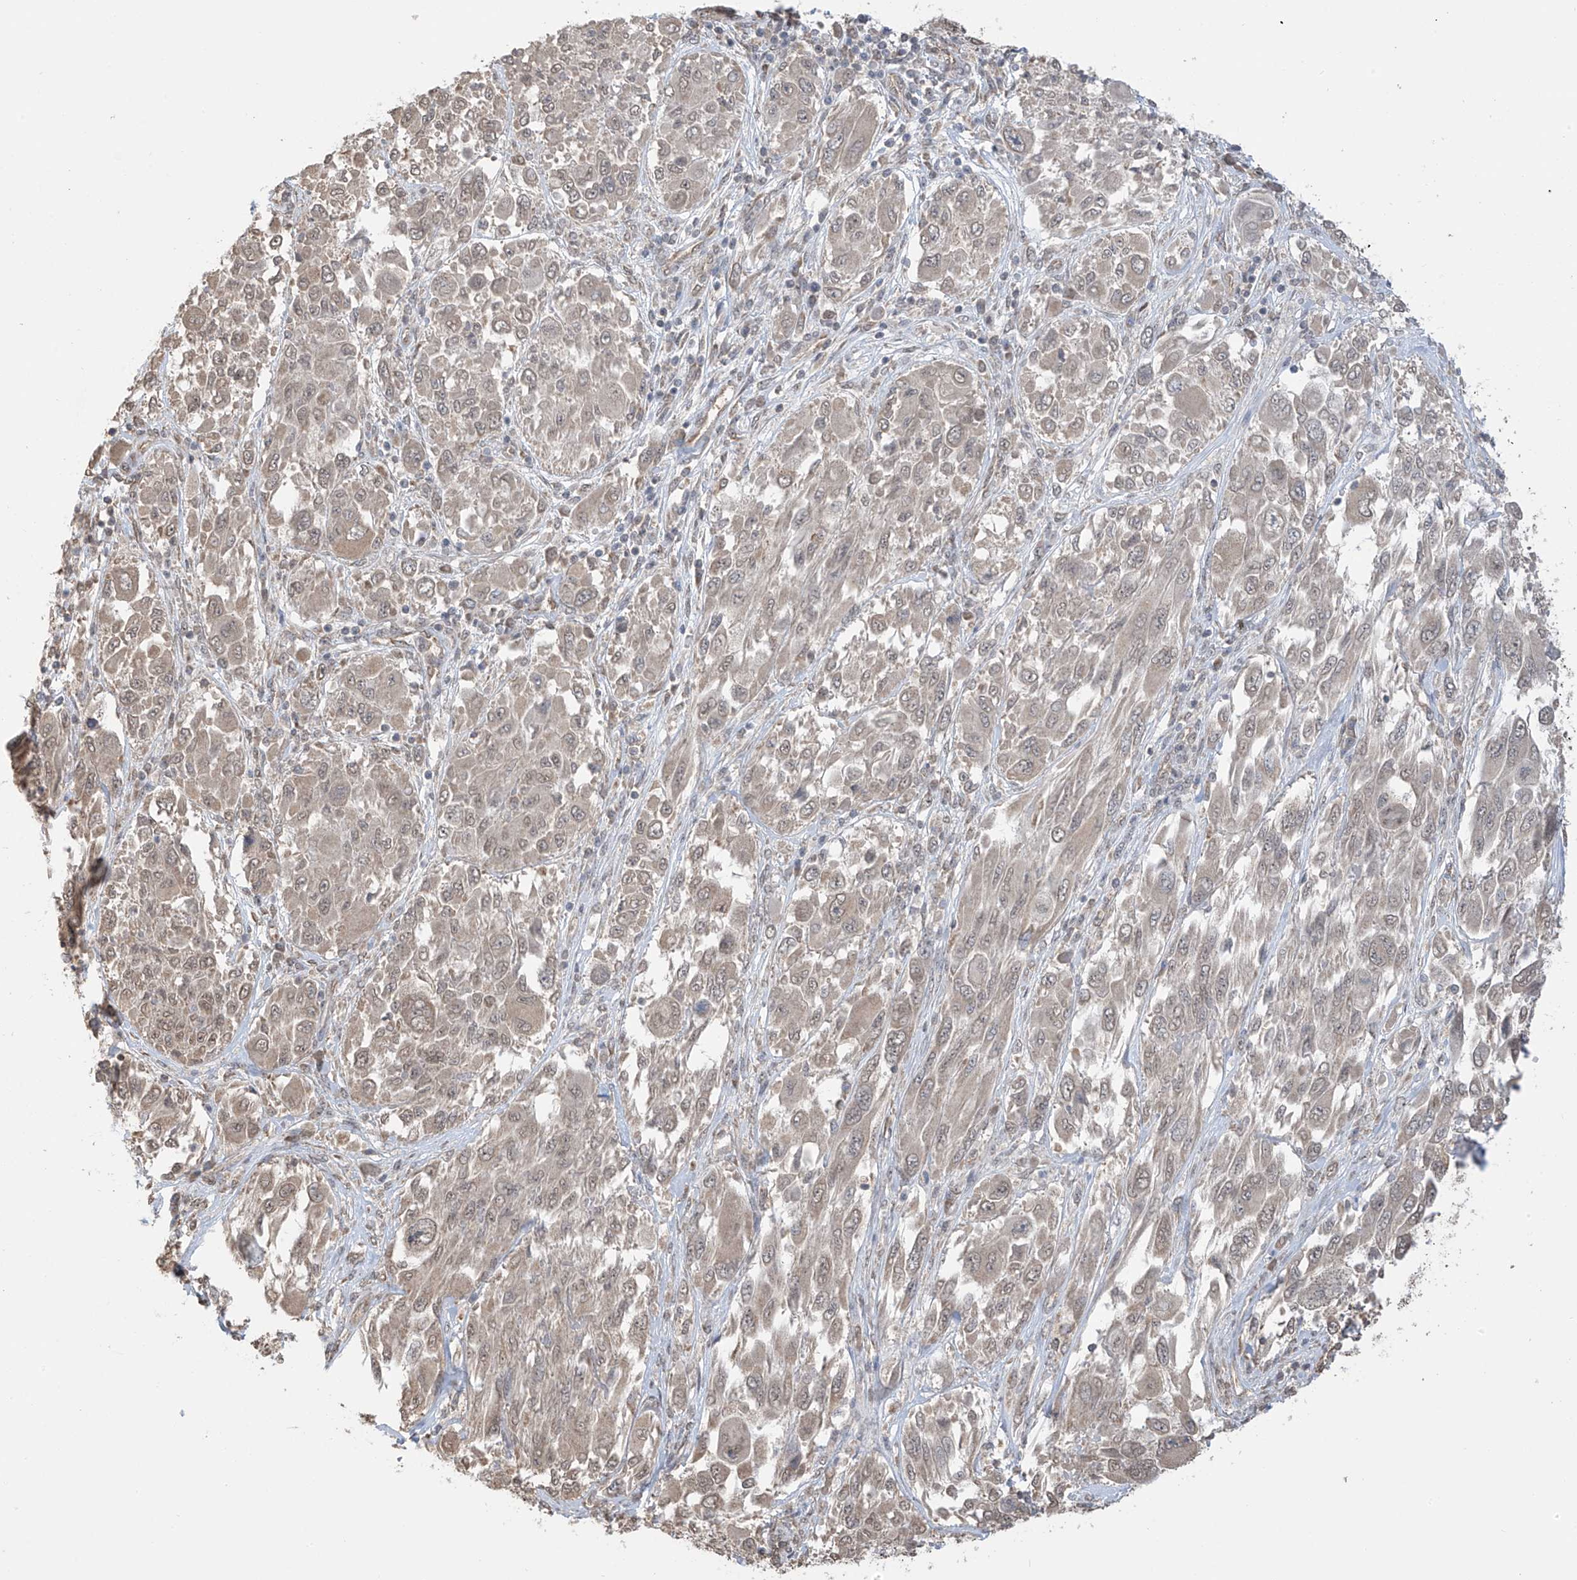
{"staining": {"intensity": "moderate", "quantity": ">75%", "location": "cytoplasmic/membranous,nuclear"}, "tissue": "melanoma", "cell_type": "Tumor cells", "image_type": "cancer", "snomed": [{"axis": "morphology", "description": "Malignant melanoma, NOS"}, {"axis": "topography", "description": "Skin"}], "caption": "Brown immunohistochemical staining in melanoma shows moderate cytoplasmic/membranous and nuclear staining in about >75% of tumor cells.", "gene": "KIAA1522", "patient": {"sex": "female", "age": 91}}